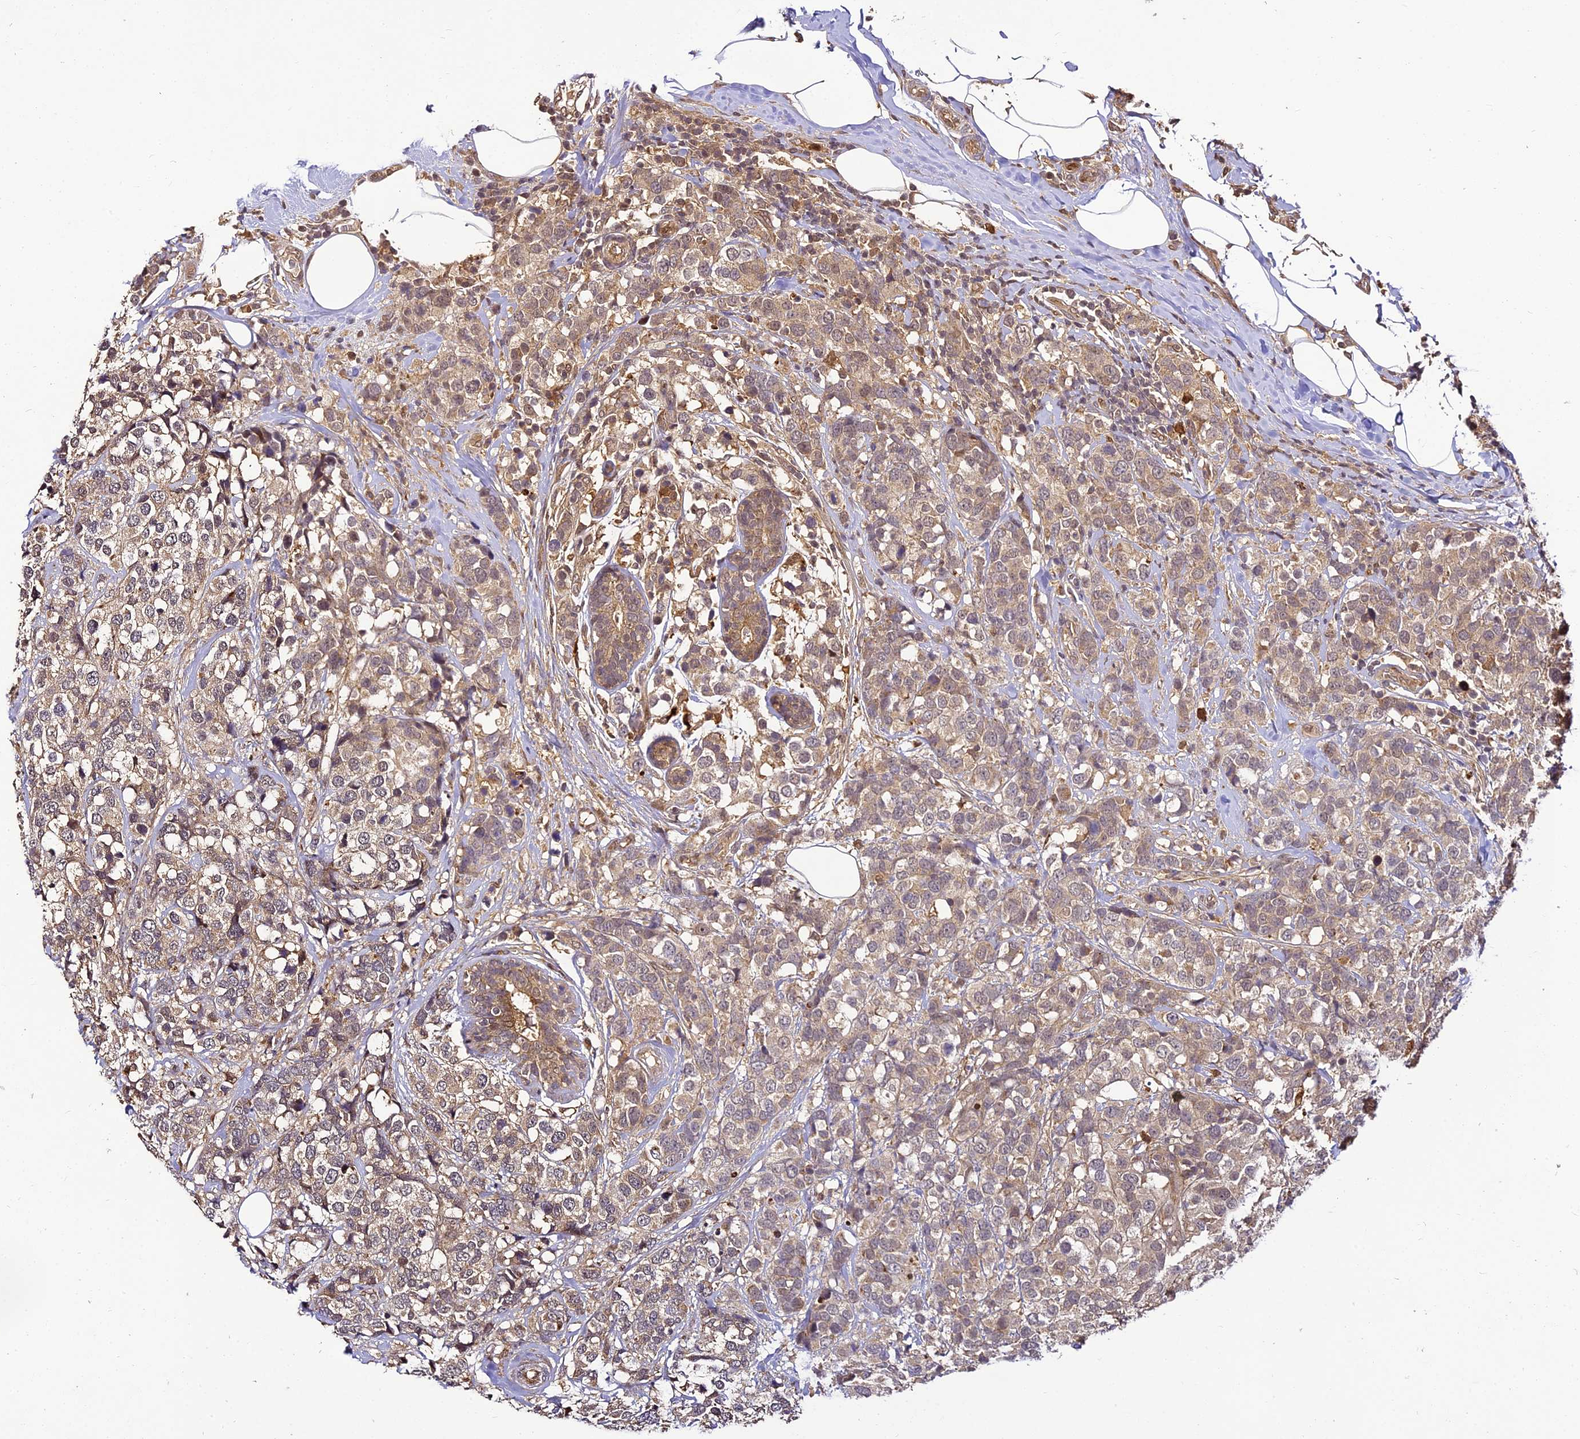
{"staining": {"intensity": "weak", "quantity": "25%-75%", "location": "cytoplasmic/membranous"}, "tissue": "breast cancer", "cell_type": "Tumor cells", "image_type": "cancer", "snomed": [{"axis": "morphology", "description": "Lobular carcinoma"}, {"axis": "topography", "description": "Breast"}], "caption": "Tumor cells exhibit weak cytoplasmic/membranous staining in approximately 25%-75% of cells in breast lobular carcinoma.", "gene": "BCDIN3D", "patient": {"sex": "female", "age": 59}}